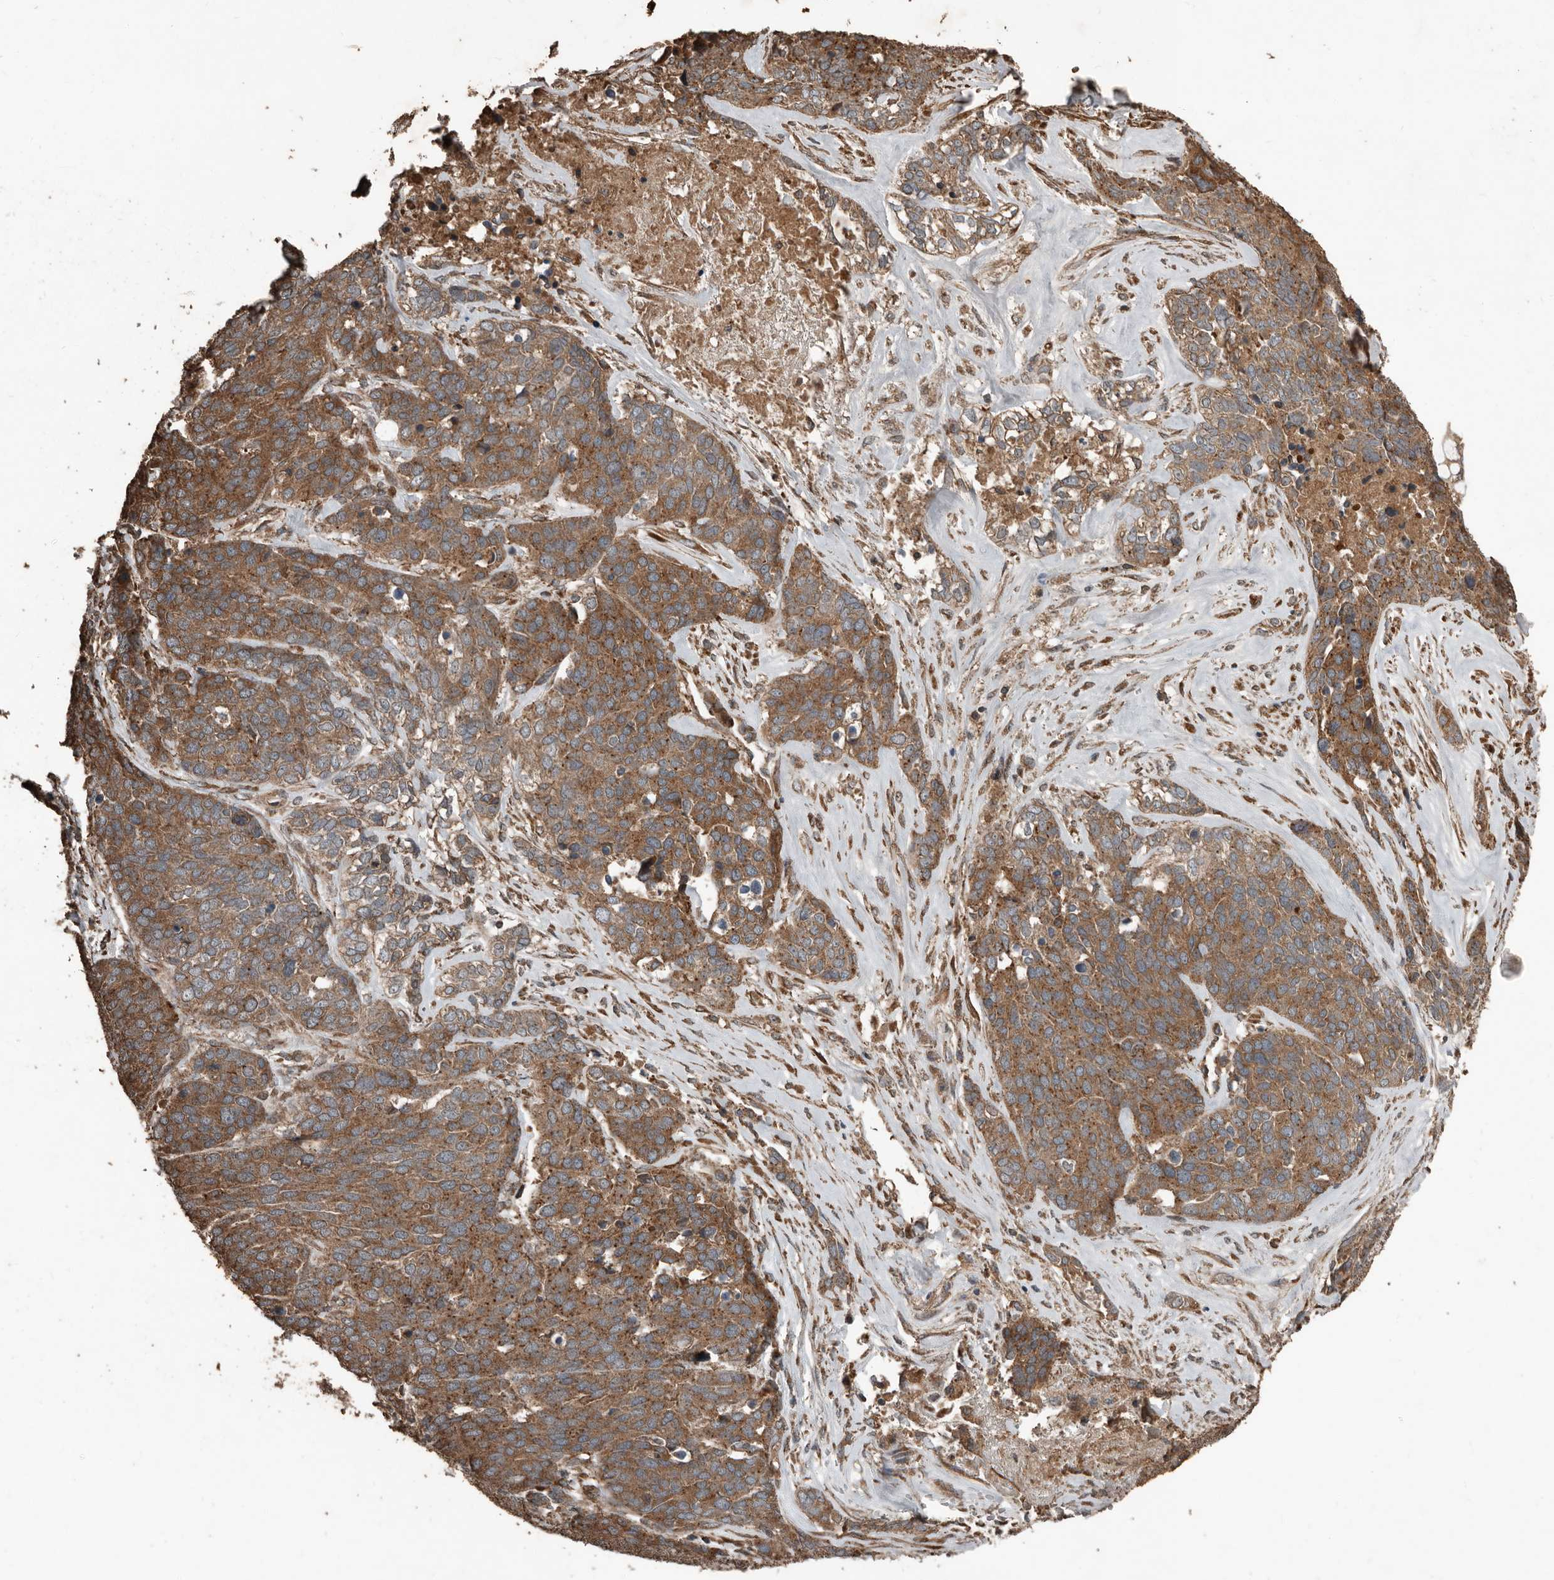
{"staining": {"intensity": "moderate", "quantity": ">75%", "location": "cytoplasmic/membranous"}, "tissue": "ovarian cancer", "cell_type": "Tumor cells", "image_type": "cancer", "snomed": [{"axis": "morphology", "description": "Cystadenocarcinoma, serous, NOS"}, {"axis": "topography", "description": "Ovary"}], "caption": "IHC micrograph of human ovarian cancer stained for a protein (brown), which shows medium levels of moderate cytoplasmic/membranous expression in about >75% of tumor cells.", "gene": "RNF207", "patient": {"sex": "female", "age": 44}}